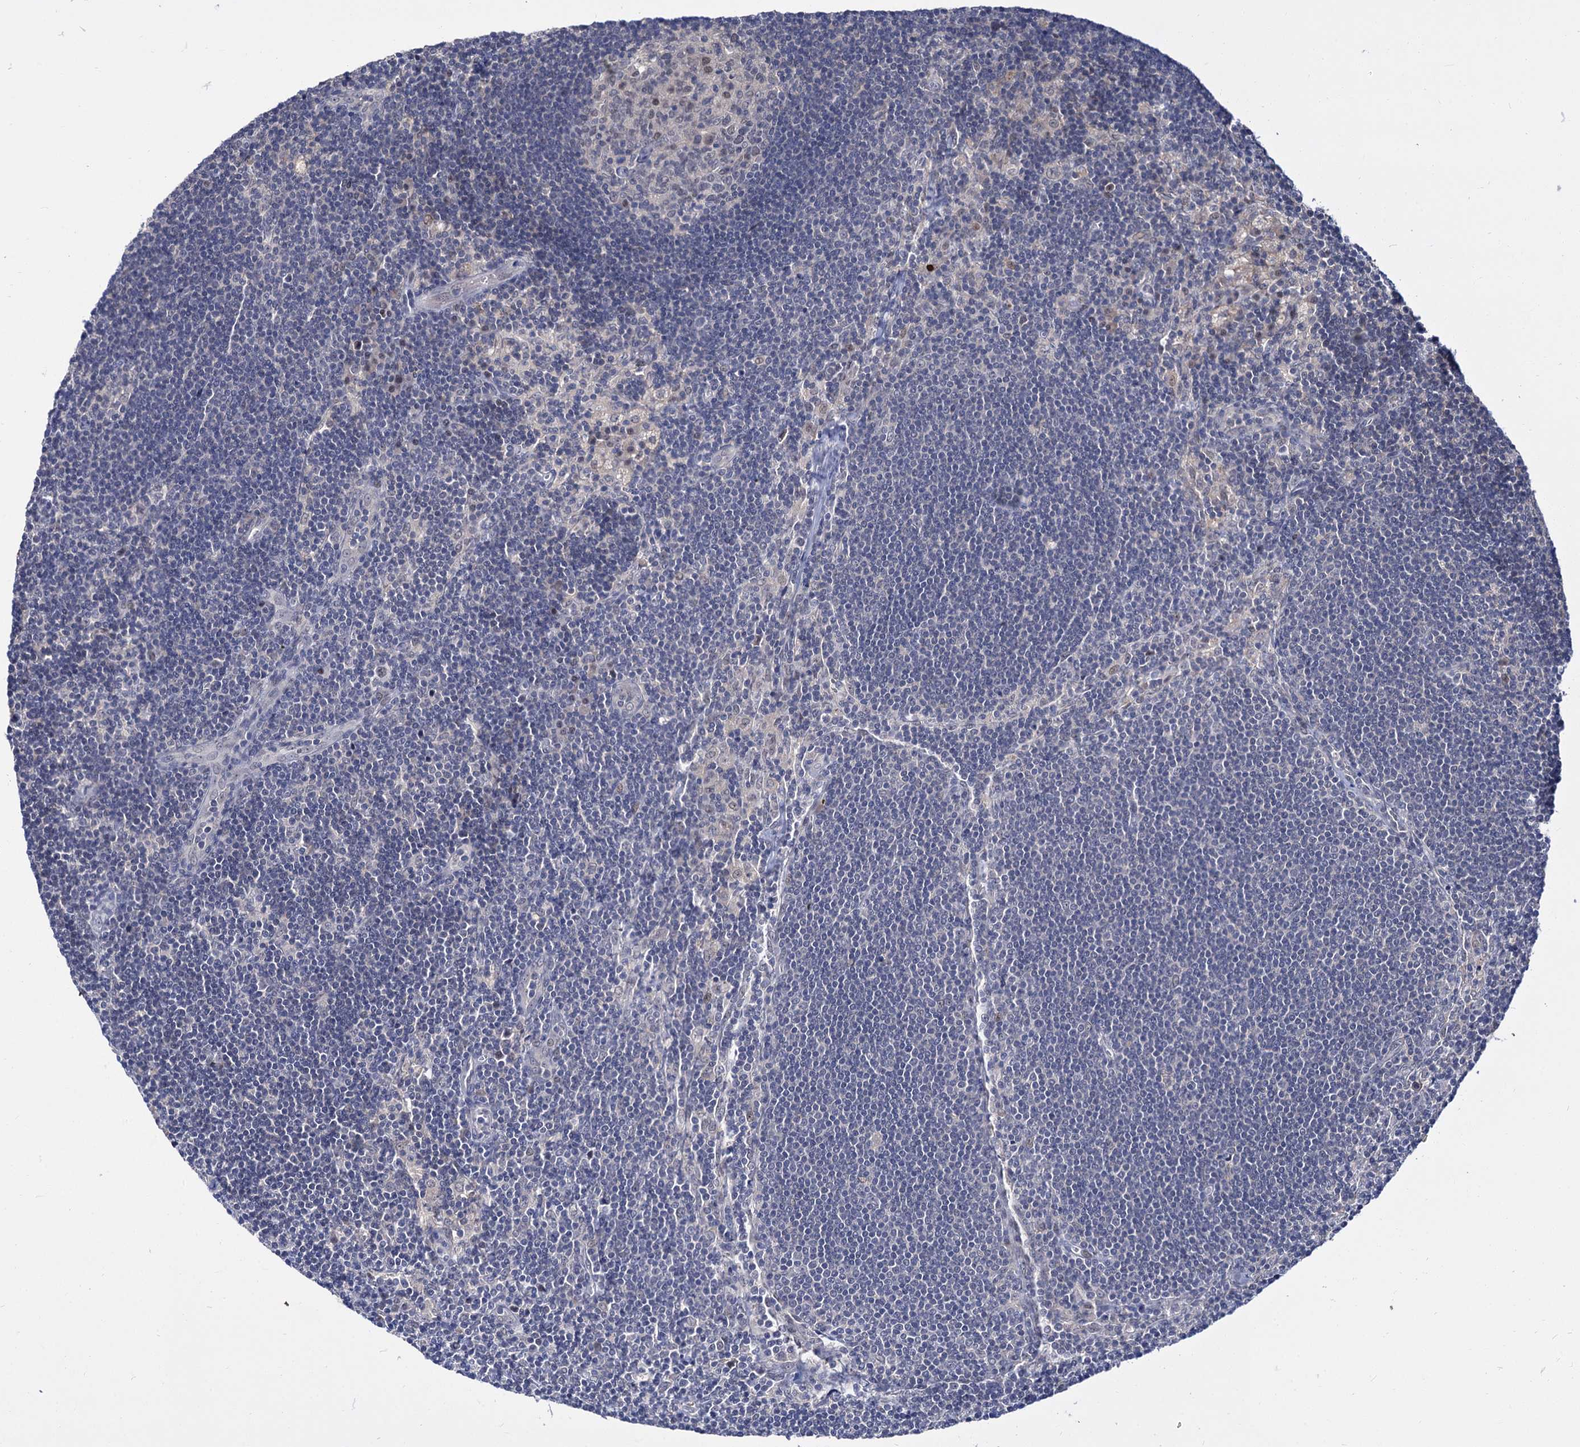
{"staining": {"intensity": "negative", "quantity": "none", "location": "none"}, "tissue": "lymph node", "cell_type": "Germinal center cells", "image_type": "normal", "snomed": [{"axis": "morphology", "description": "Normal tissue, NOS"}, {"axis": "topography", "description": "Lymph node"}], "caption": "High power microscopy histopathology image of an immunohistochemistry image of benign lymph node, revealing no significant staining in germinal center cells. (DAB (3,3'-diaminobenzidine) immunohistochemistry with hematoxylin counter stain).", "gene": "NEK10", "patient": {"sex": "male", "age": 24}}